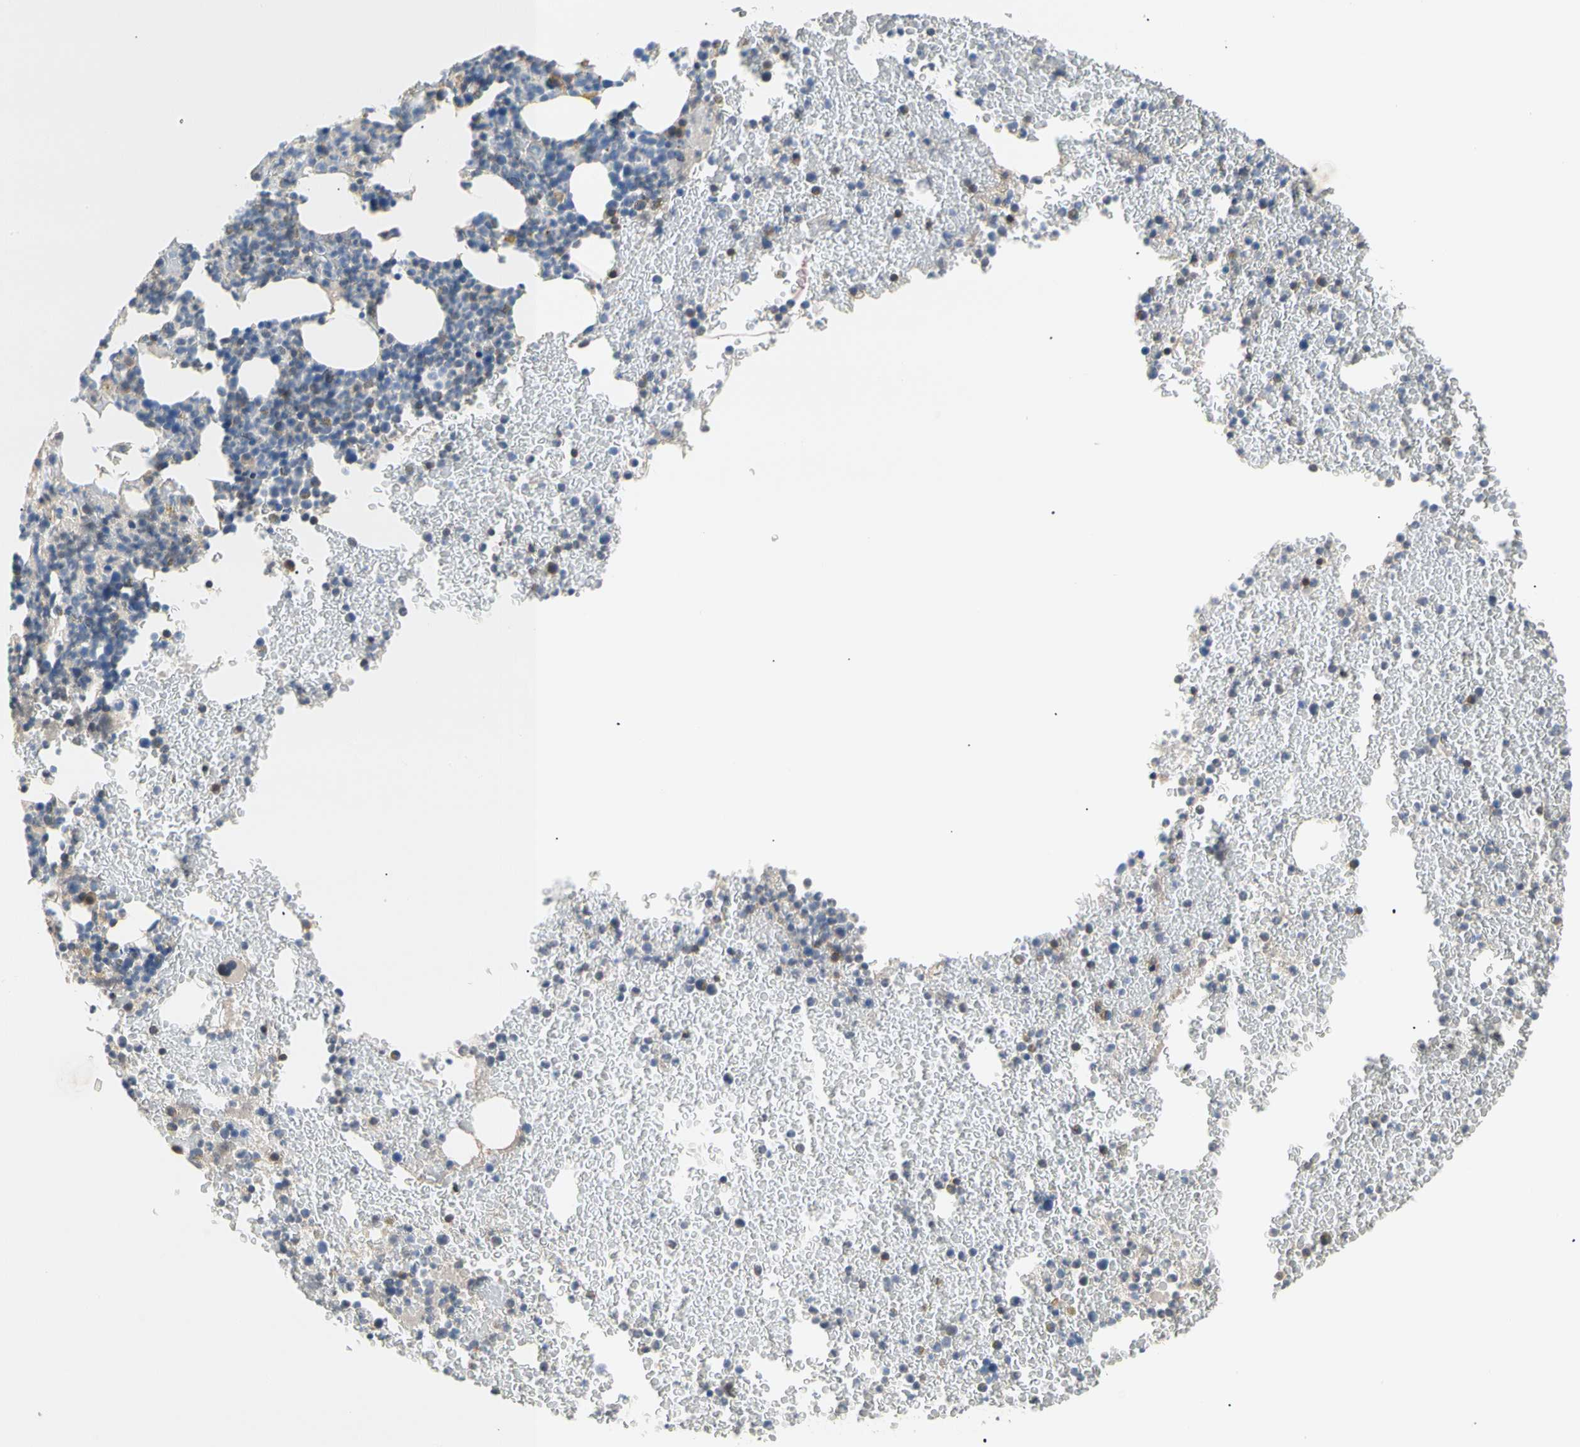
{"staining": {"intensity": "moderate", "quantity": "<25%", "location": "cytoplasmic/membranous"}, "tissue": "bone marrow", "cell_type": "Hematopoietic cells", "image_type": "normal", "snomed": [{"axis": "morphology", "description": "Normal tissue, NOS"}, {"axis": "topography", "description": "Bone marrow"}], "caption": "Moderate cytoplasmic/membranous positivity for a protein is identified in approximately <25% of hematopoietic cells of normal bone marrow using immunohistochemistry.", "gene": "TNFRSF18", "patient": {"sex": "female", "age": 52}}